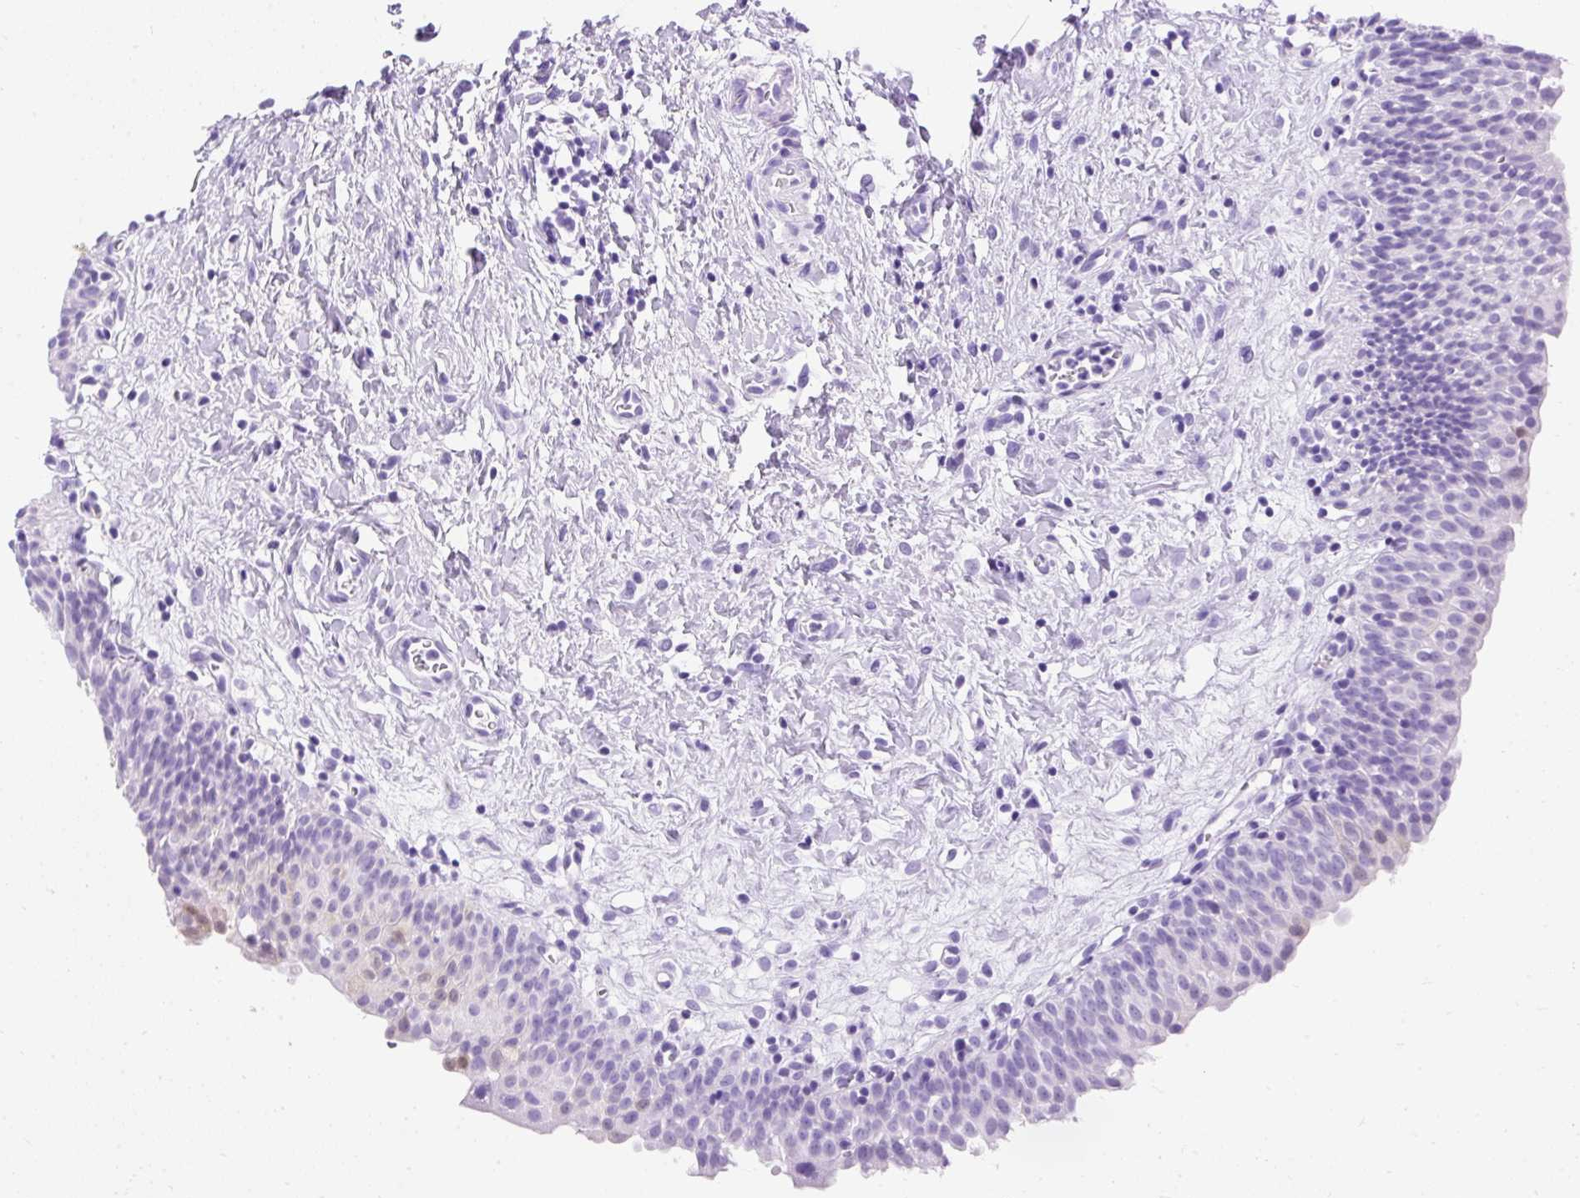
{"staining": {"intensity": "negative", "quantity": "none", "location": "none"}, "tissue": "urinary bladder", "cell_type": "Urothelial cells", "image_type": "normal", "snomed": [{"axis": "morphology", "description": "Normal tissue, NOS"}, {"axis": "topography", "description": "Urinary bladder"}], "caption": "The photomicrograph displays no significant positivity in urothelial cells of urinary bladder.", "gene": "PVALB", "patient": {"sex": "male", "age": 51}}